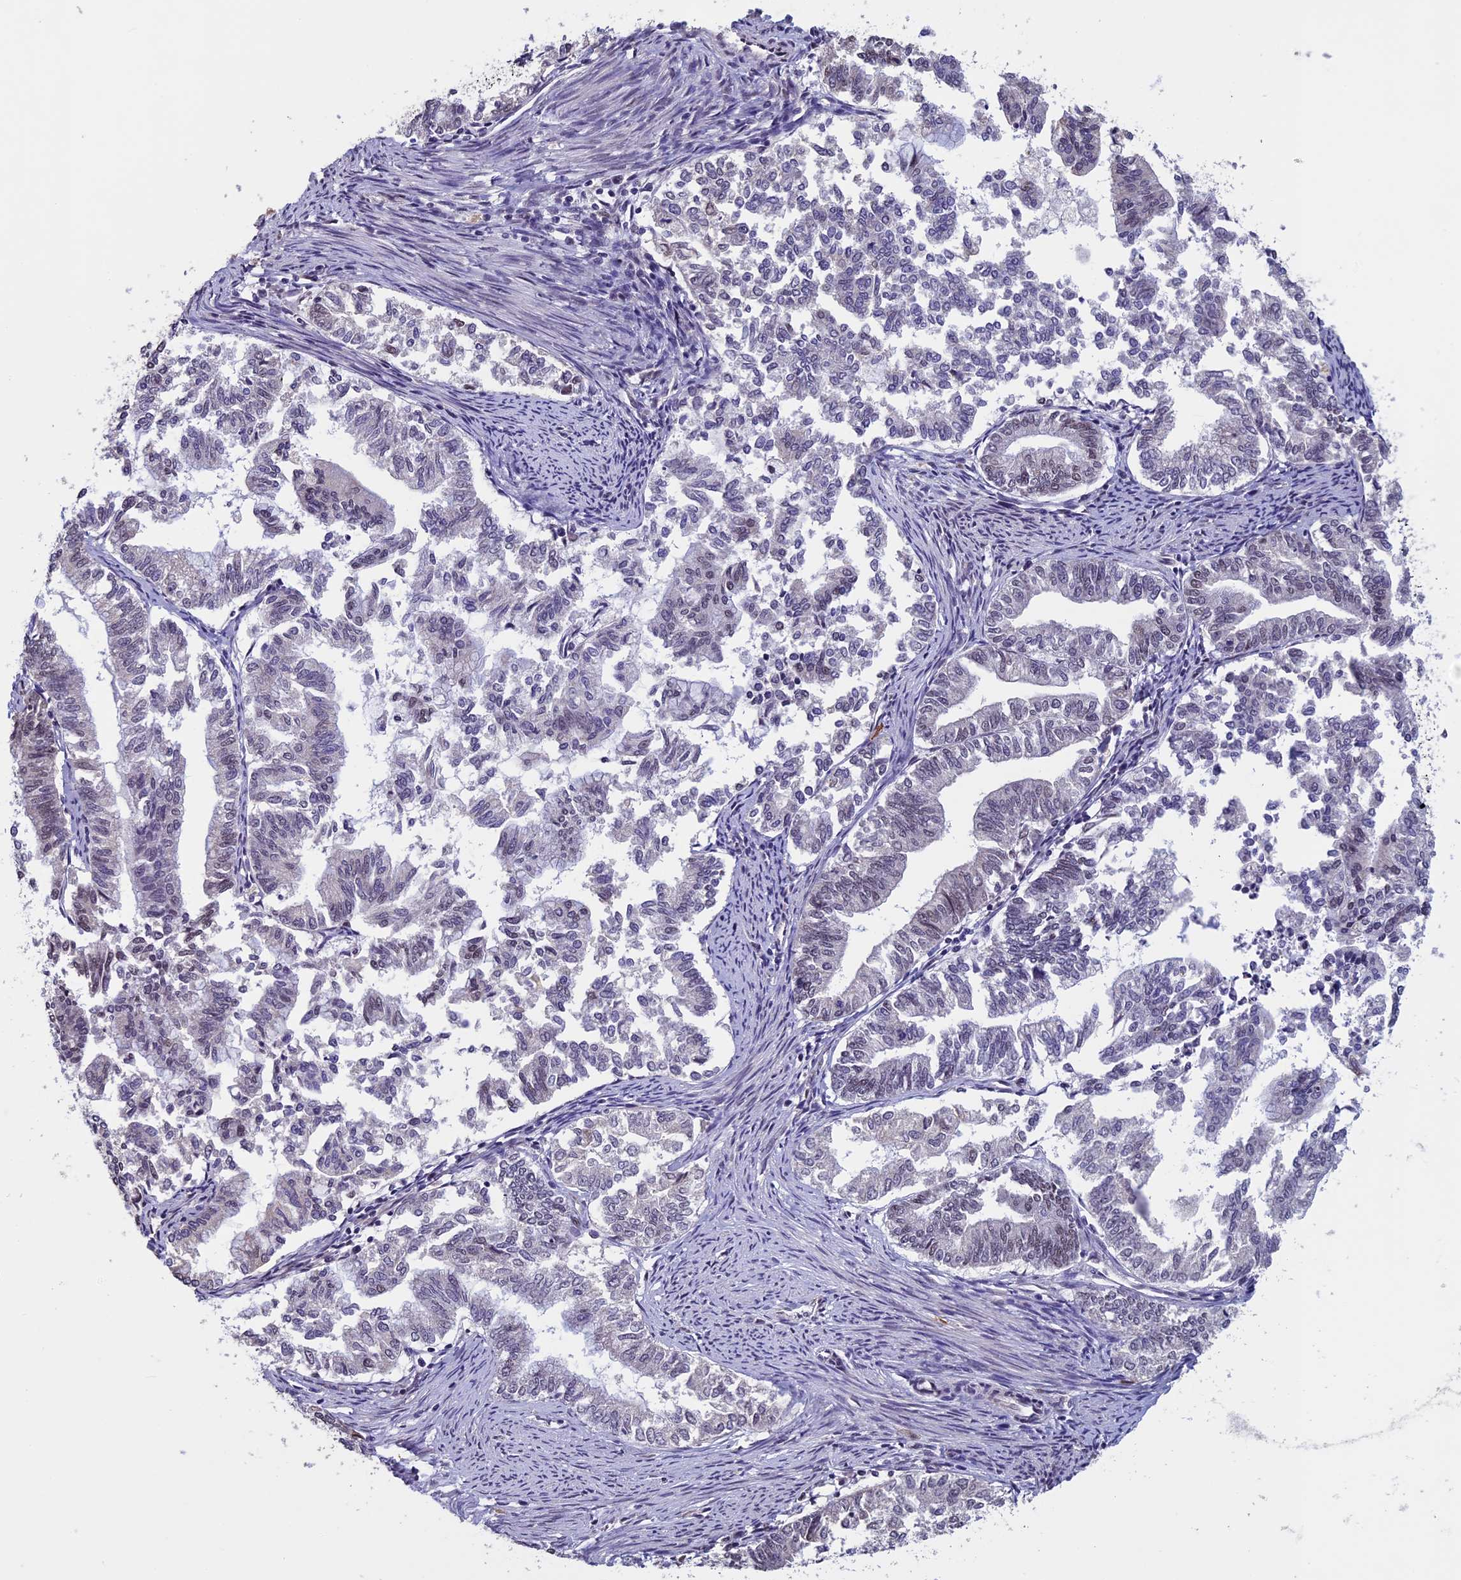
{"staining": {"intensity": "weak", "quantity": "<25%", "location": "nuclear"}, "tissue": "endometrial cancer", "cell_type": "Tumor cells", "image_type": "cancer", "snomed": [{"axis": "morphology", "description": "Adenocarcinoma, NOS"}, {"axis": "topography", "description": "Endometrium"}], "caption": "An immunohistochemistry histopathology image of endometrial cancer (adenocarcinoma) is shown. There is no staining in tumor cells of endometrial cancer (adenocarcinoma). Brightfield microscopy of immunohistochemistry (IHC) stained with DAB (brown) and hematoxylin (blue), captured at high magnification.", "gene": "RNF40", "patient": {"sex": "female", "age": 79}}